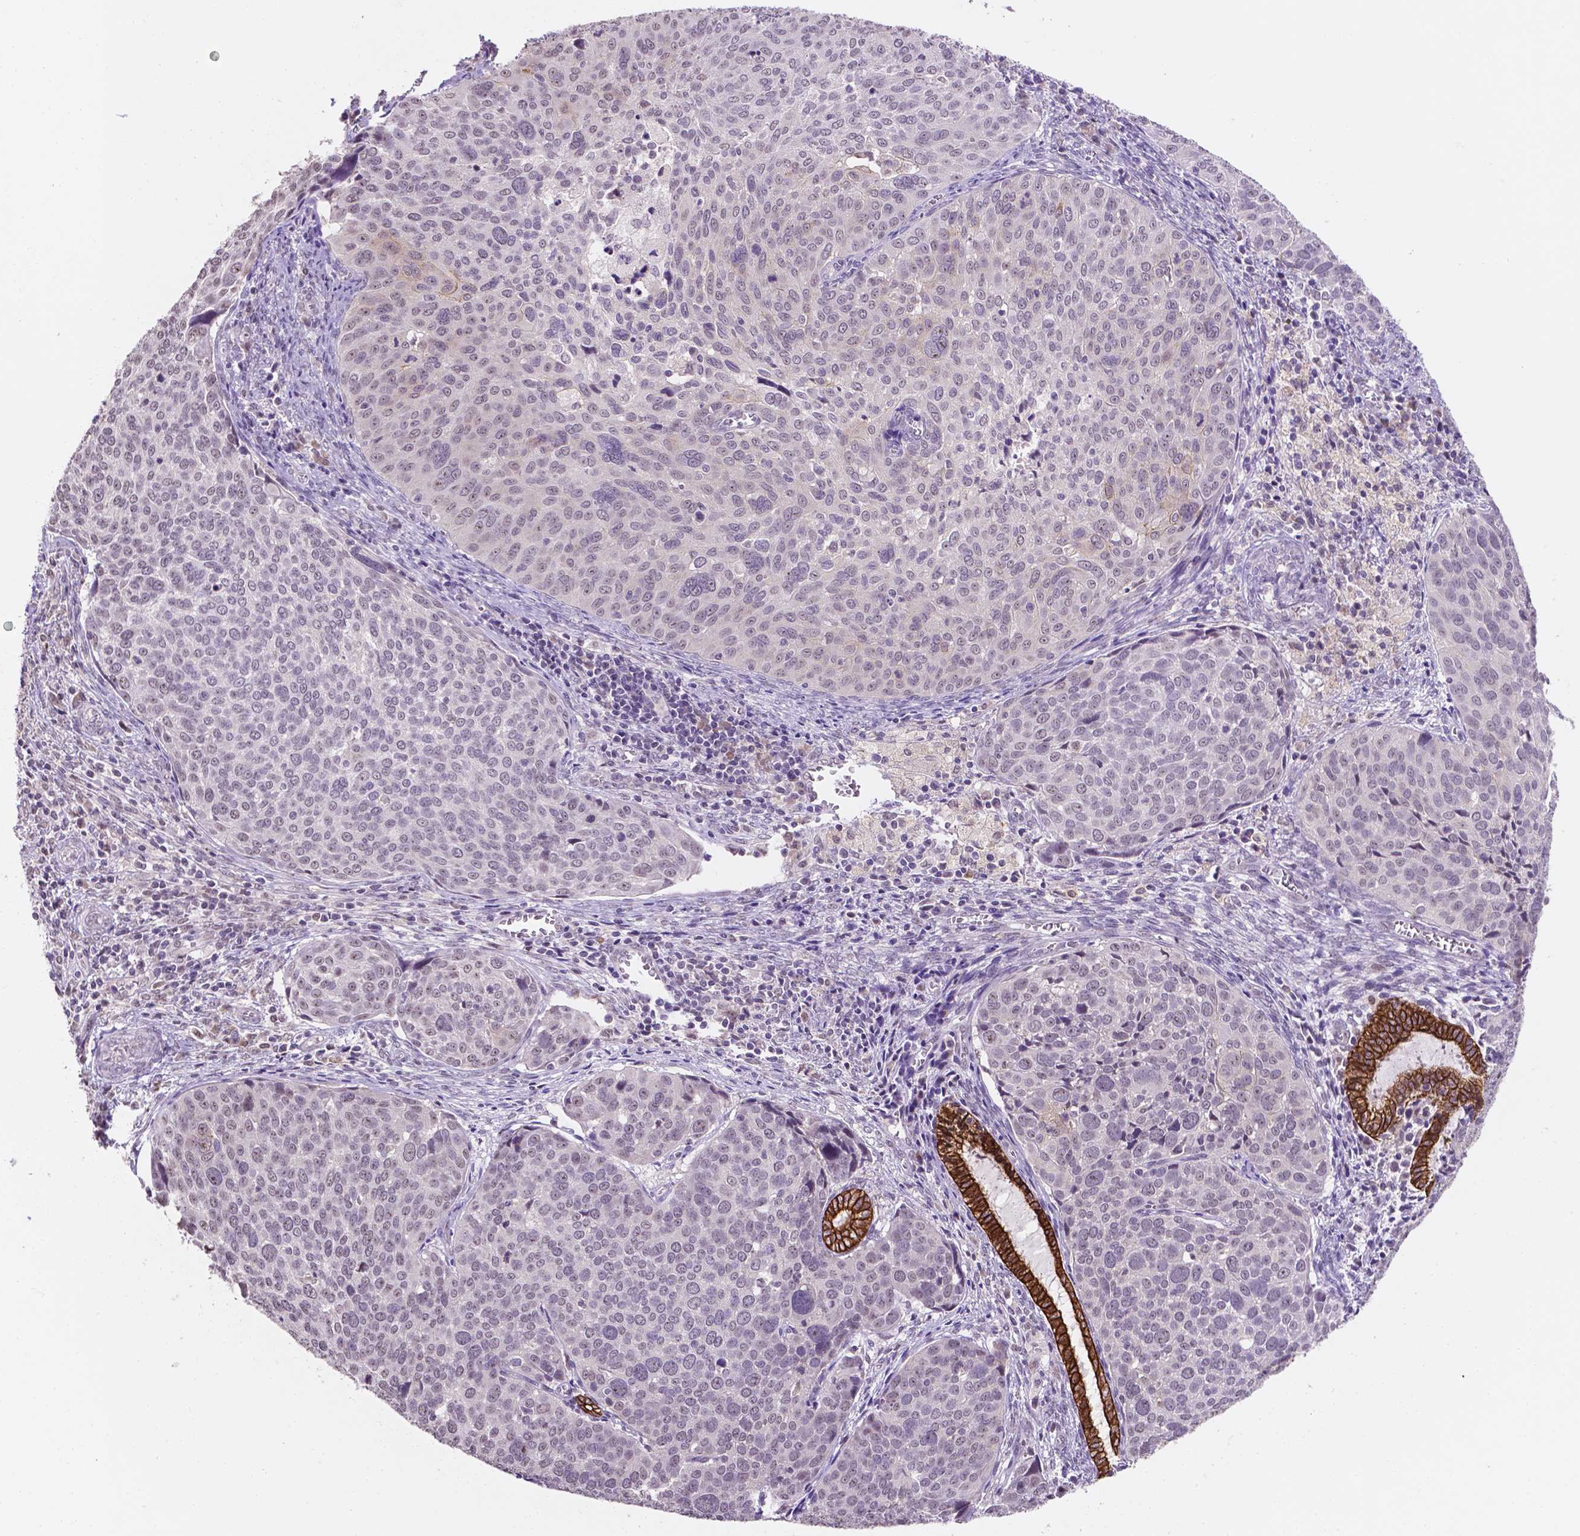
{"staining": {"intensity": "negative", "quantity": "none", "location": "none"}, "tissue": "cervical cancer", "cell_type": "Tumor cells", "image_type": "cancer", "snomed": [{"axis": "morphology", "description": "Squamous cell carcinoma, NOS"}, {"axis": "topography", "description": "Cervix"}], "caption": "Immunohistochemical staining of cervical cancer displays no significant positivity in tumor cells.", "gene": "SHLD3", "patient": {"sex": "female", "age": 39}}